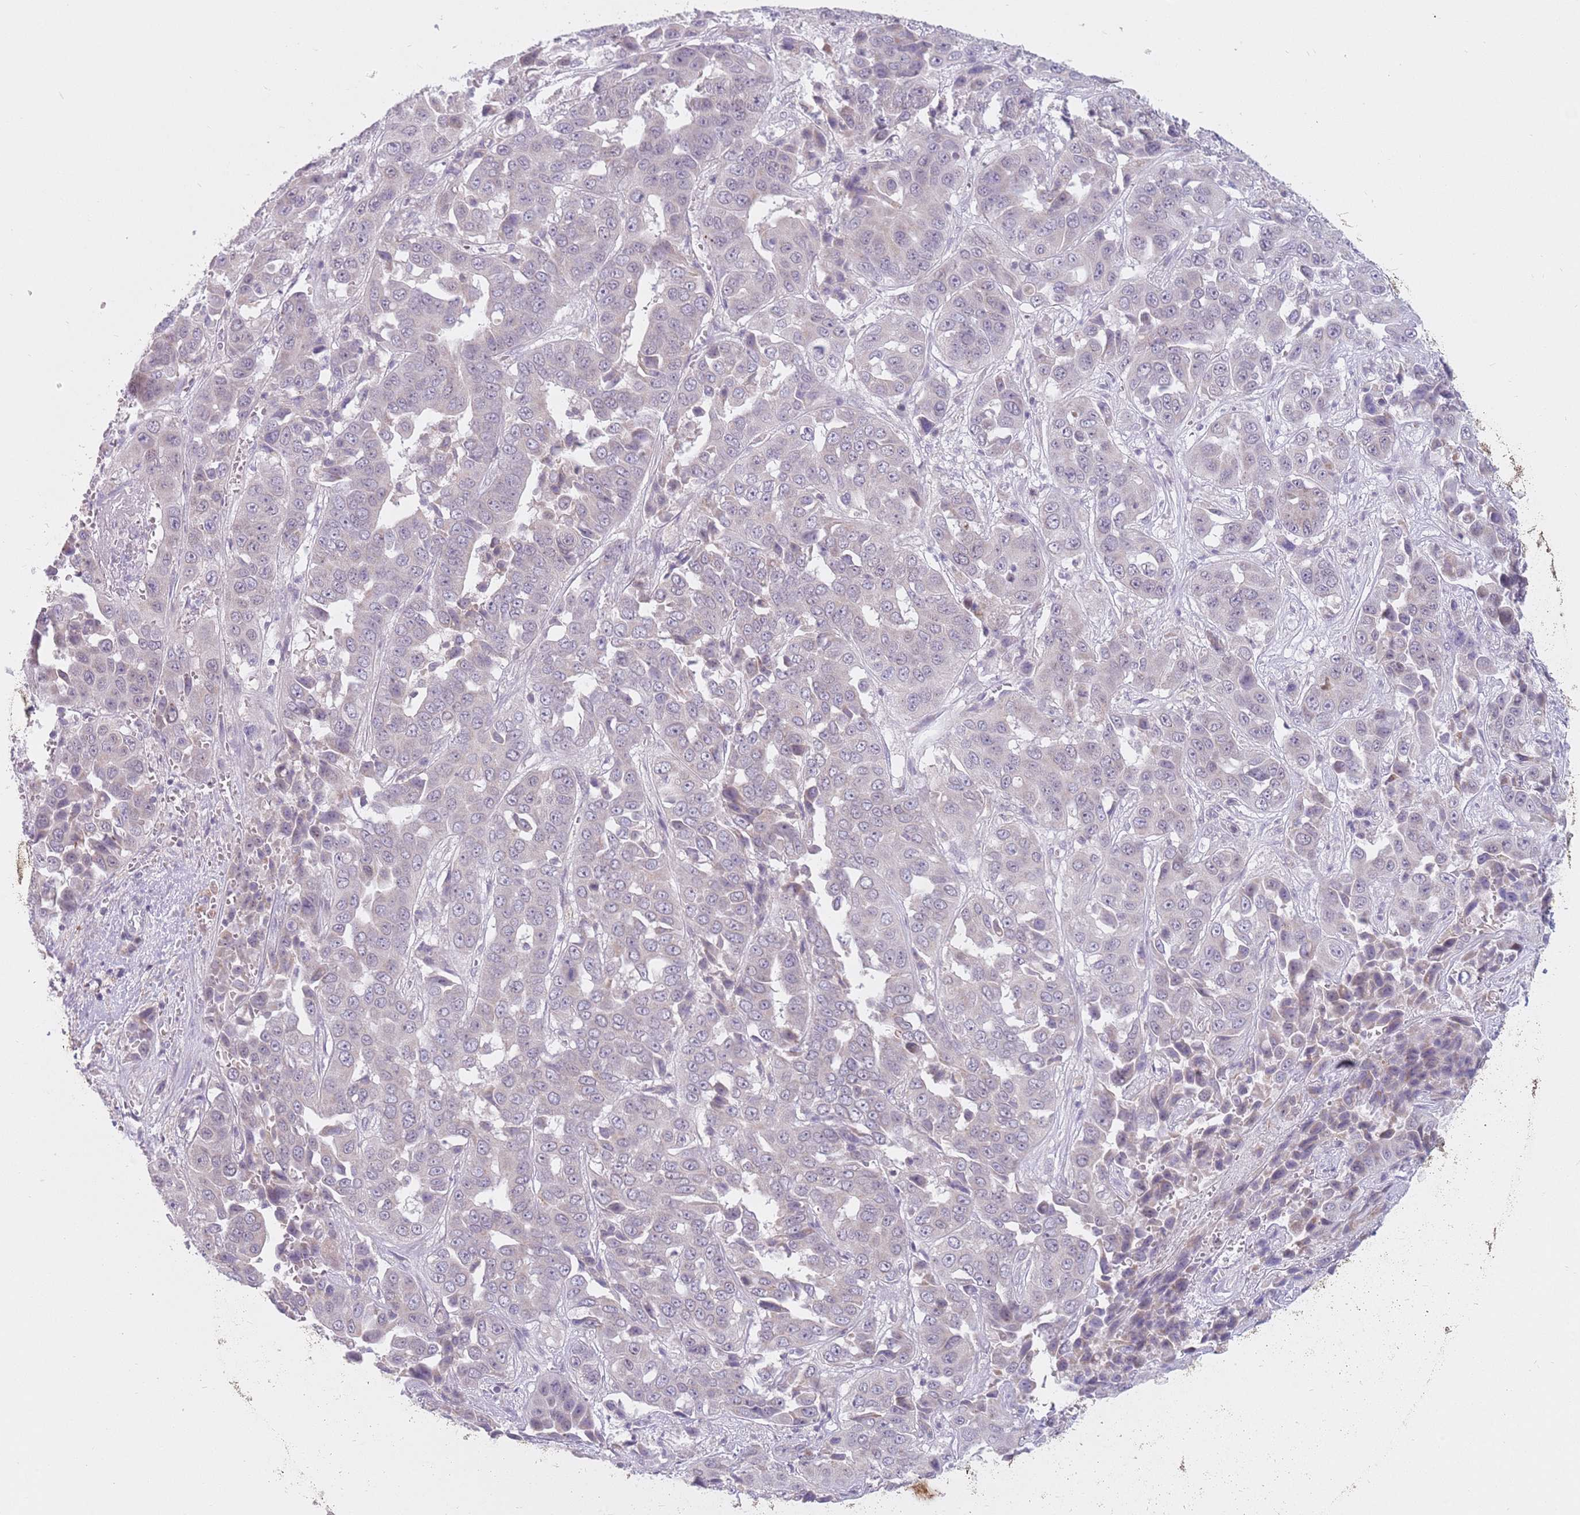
{"staining": {"intensity": "negative", "quantity": "none", "location": "none"}, "tissue": "liver cancer", "cell_type": "Tumor cells", "image_type": "cancer", "snomed": [{"axis": "morphology", "description": "Cholangiocarcinoma"}, {"axis": "topography", "description": "Liver"}], "caption": "High power microscopy photomicrograph of an immunohistochemistry photomicrograph of liver cancer (cholangiocarcinoma), revealing no significant expression in tumor cells. (Stains: DAB (3,3'-diaminobenzidine) immunohistochemistry with hematoxylin counter stain, Microscopy: brightfield microscopy at high magnification).", "gene": "ZNF574", "patient": {"sex": "female", "age": 52}}